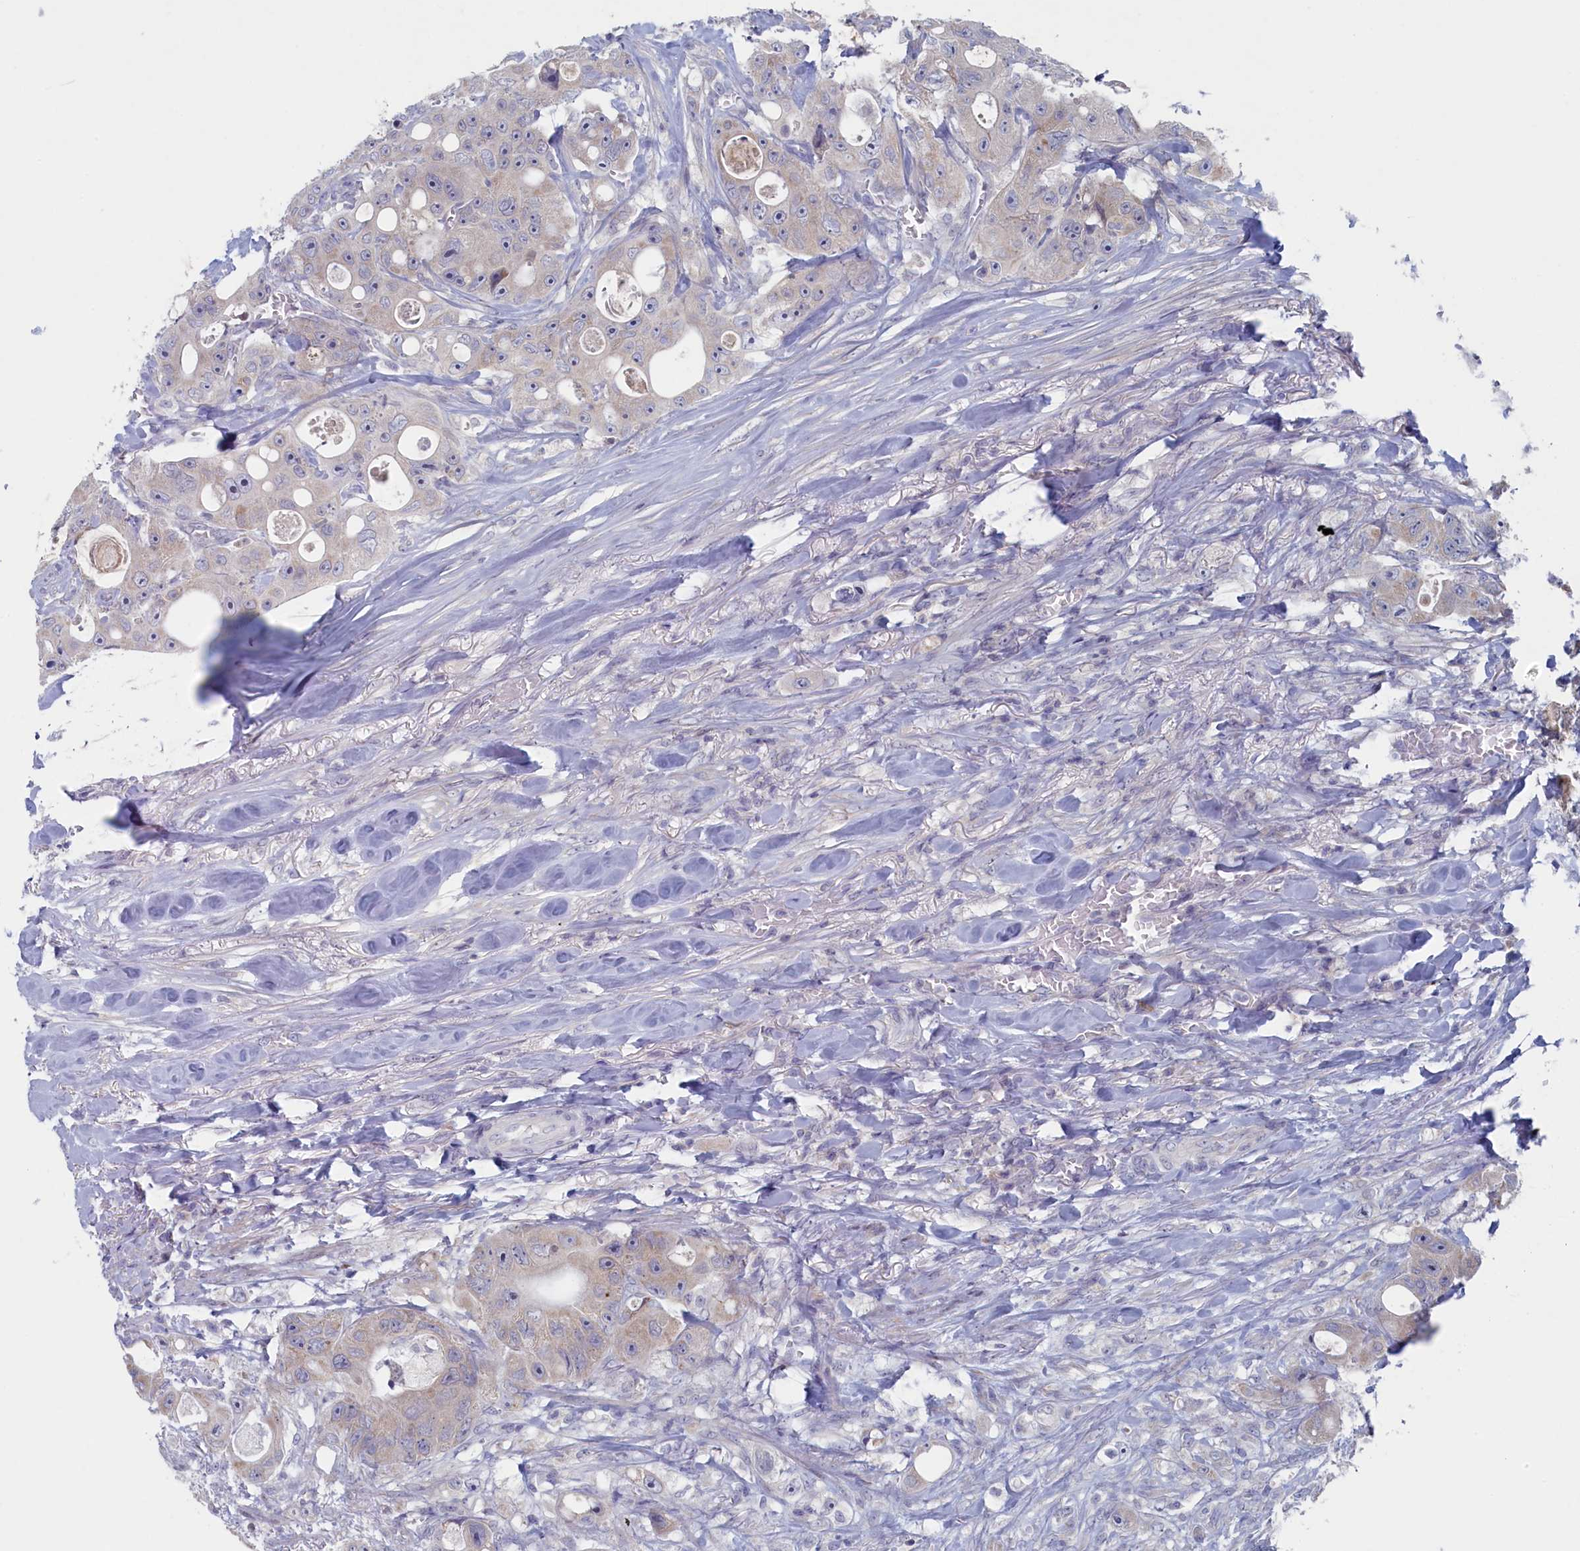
{"staining": {"intensity": "negative", "quantity": "none", "location": "none"}, "tissue": "colorectal cancer", "cell_type": "Tumor cells", "image_type": "cancer", "snomed": [{"axis": "morphology", "description": "Adenocarcinoma, NOS"}, {"axis": "topography", "description": "Colon"}], "caption": "A high-resolution image shows immunohistochemistry (IHC) staining of adenocarcinoma (colorectal), which reveals no significant staining in tumor cells.", "gene": "WDR76", "patient": {"sex": "female", "age": 46}}